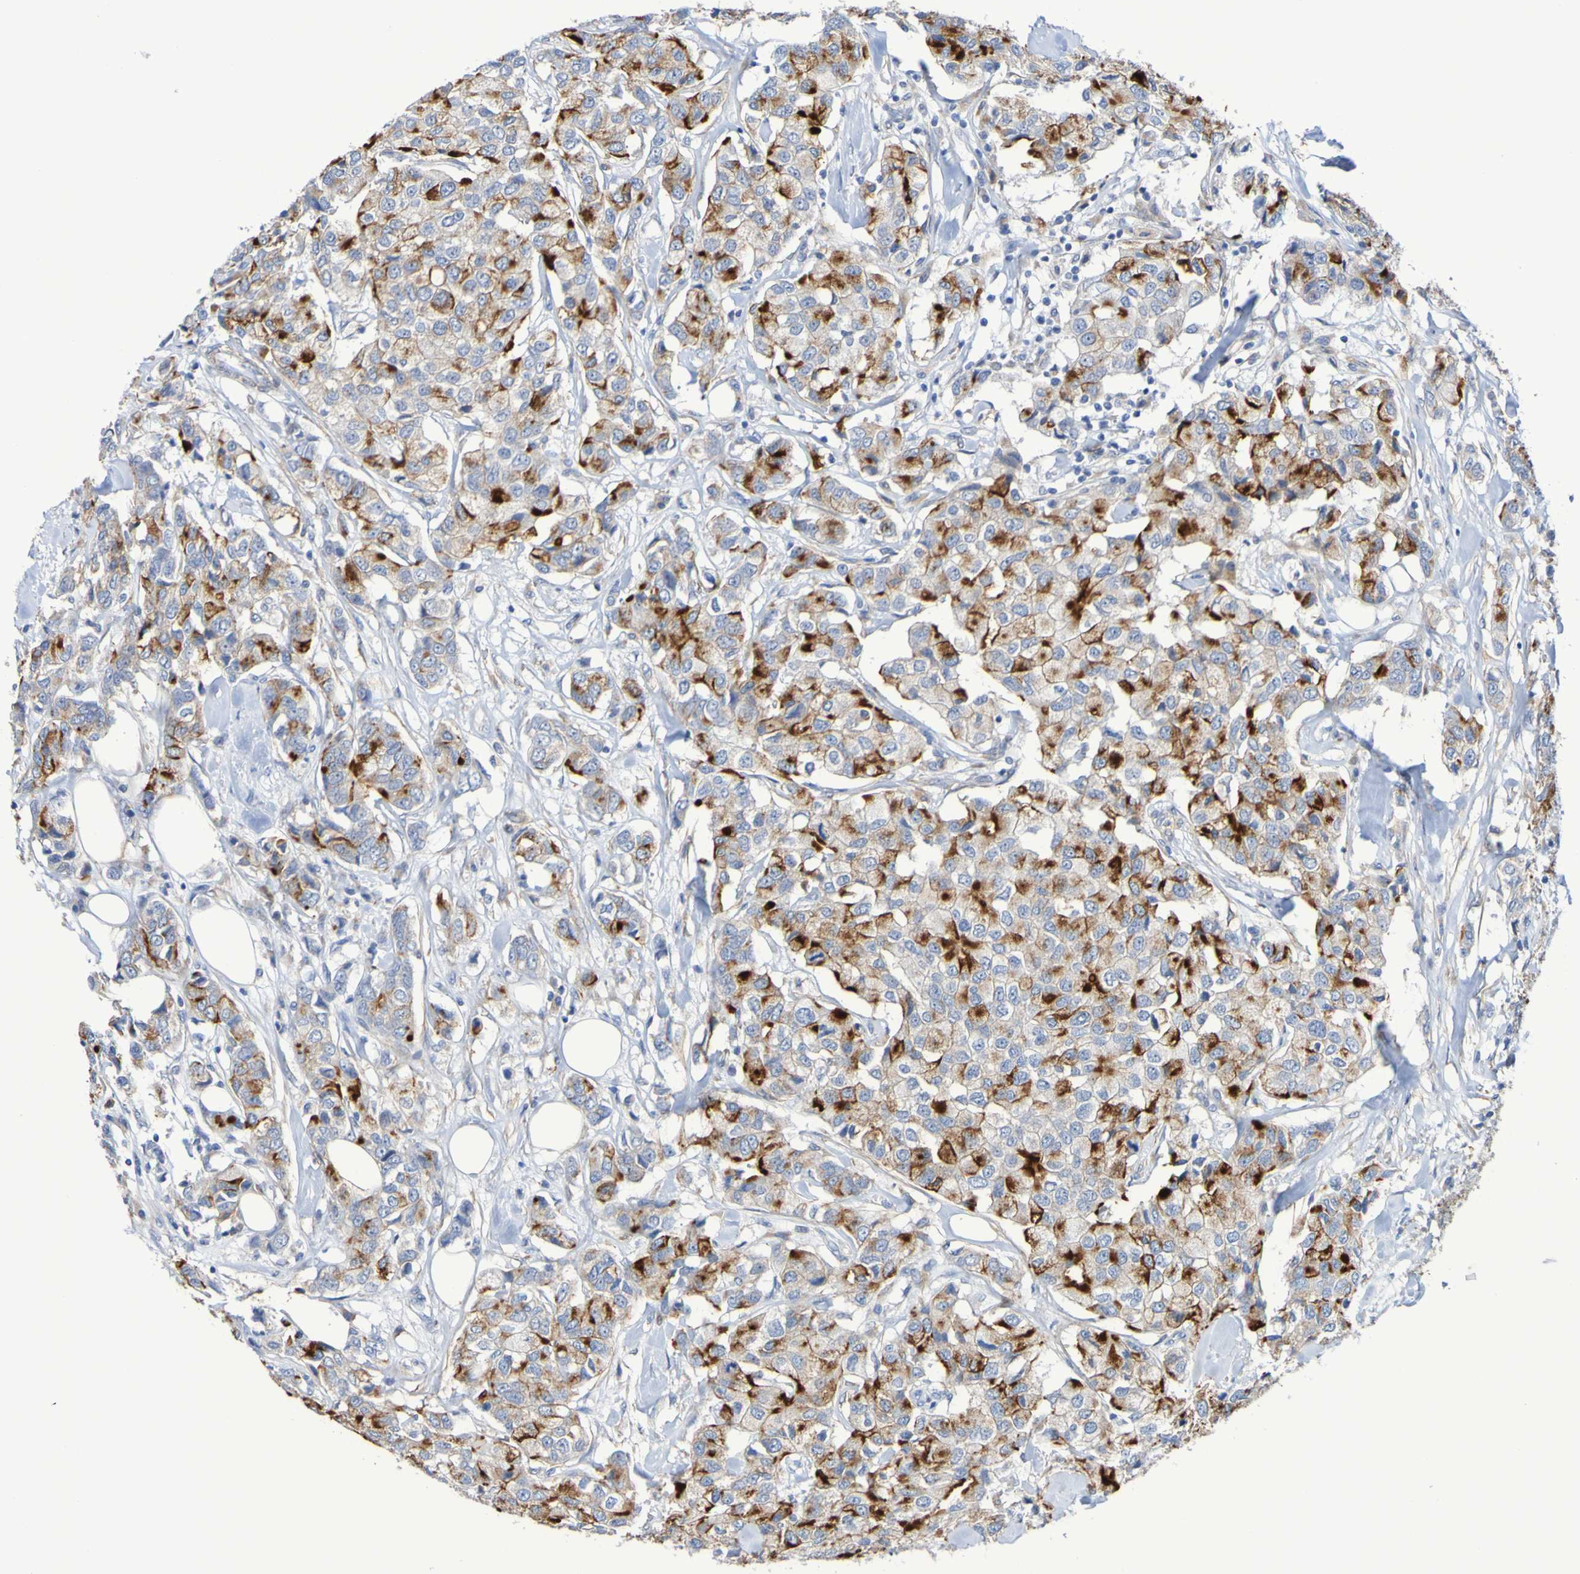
{"staining": {"intensity": "strong", "quantity": "25%-75%", "location": "cytoplasmic/membranous"}, "tissue": "breast cancer", "cell_type": "Tumor cells", "image_type": "cancer", "snomed": [{"axis": "morphology", "description": "Duct carcinoma"}, {"axis": "topography", "description": "Breast"}], "caption": "A photomicrograph showing strong cytoplasmic/membranous expression in about 25%-75% of tumor cells in breast invasive ductal carcinoma, as visualized by brown immunohistochemical staining.", "gene": "SRPRB", "patient": {"sex": "female", "age": 80}}